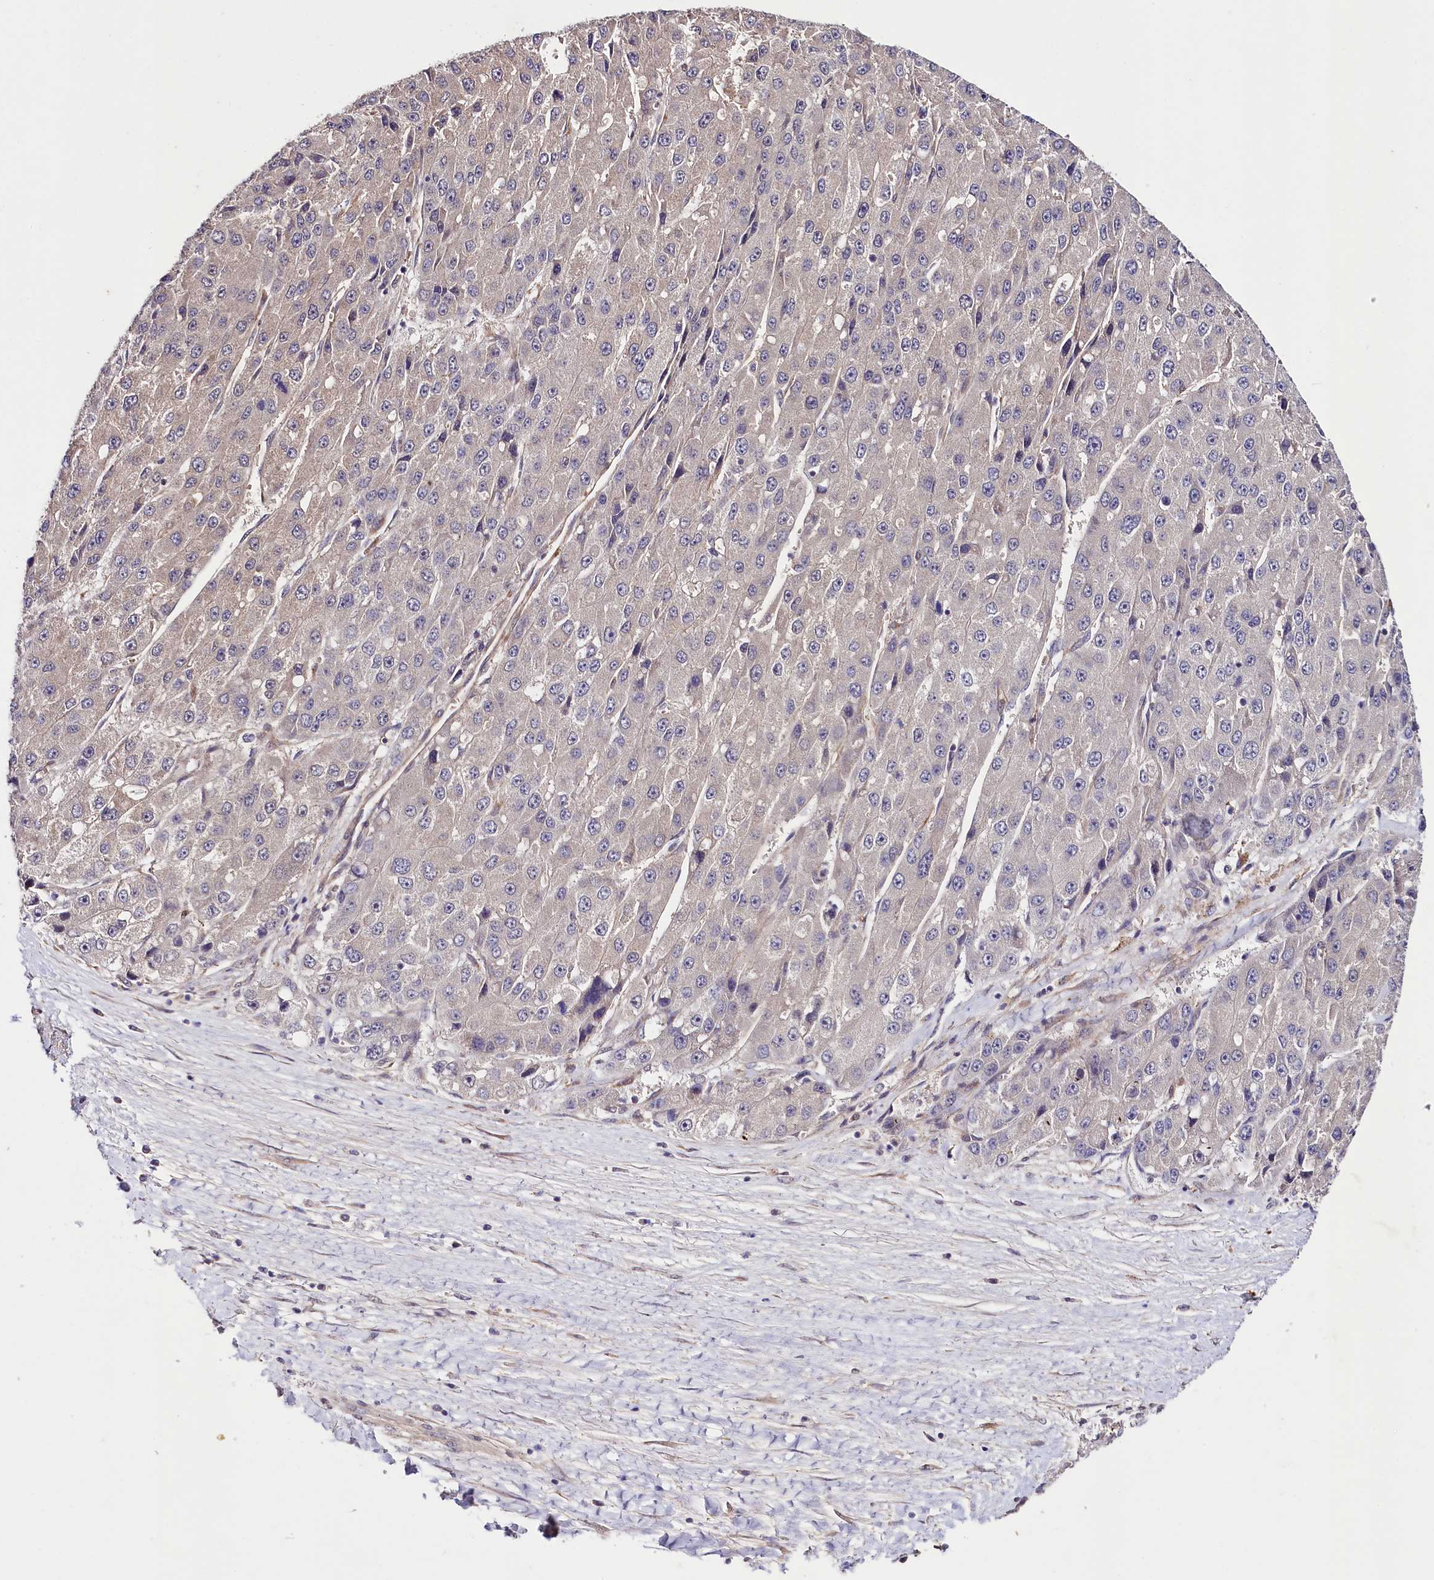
{"staining": {"intensity": "weak", "quantity": "<25%", "location": "cytoplasmic/membranous"}, "tissue": "liver cancer", "cell_type": "Tumor cells", "image_type": "cancer", "snomed": [{"axis": "morphology", "description": "Carcinoma, Hepatocellular, NOS"}, {"axis": "topography", "description": "Liver"}], "caption": "Tumor cells show no significant protein positivity in liver cancer (hepatocellular carcinoma).", "gene": "PHLDB1", "patient": {"sex": "female", "age": 73}}